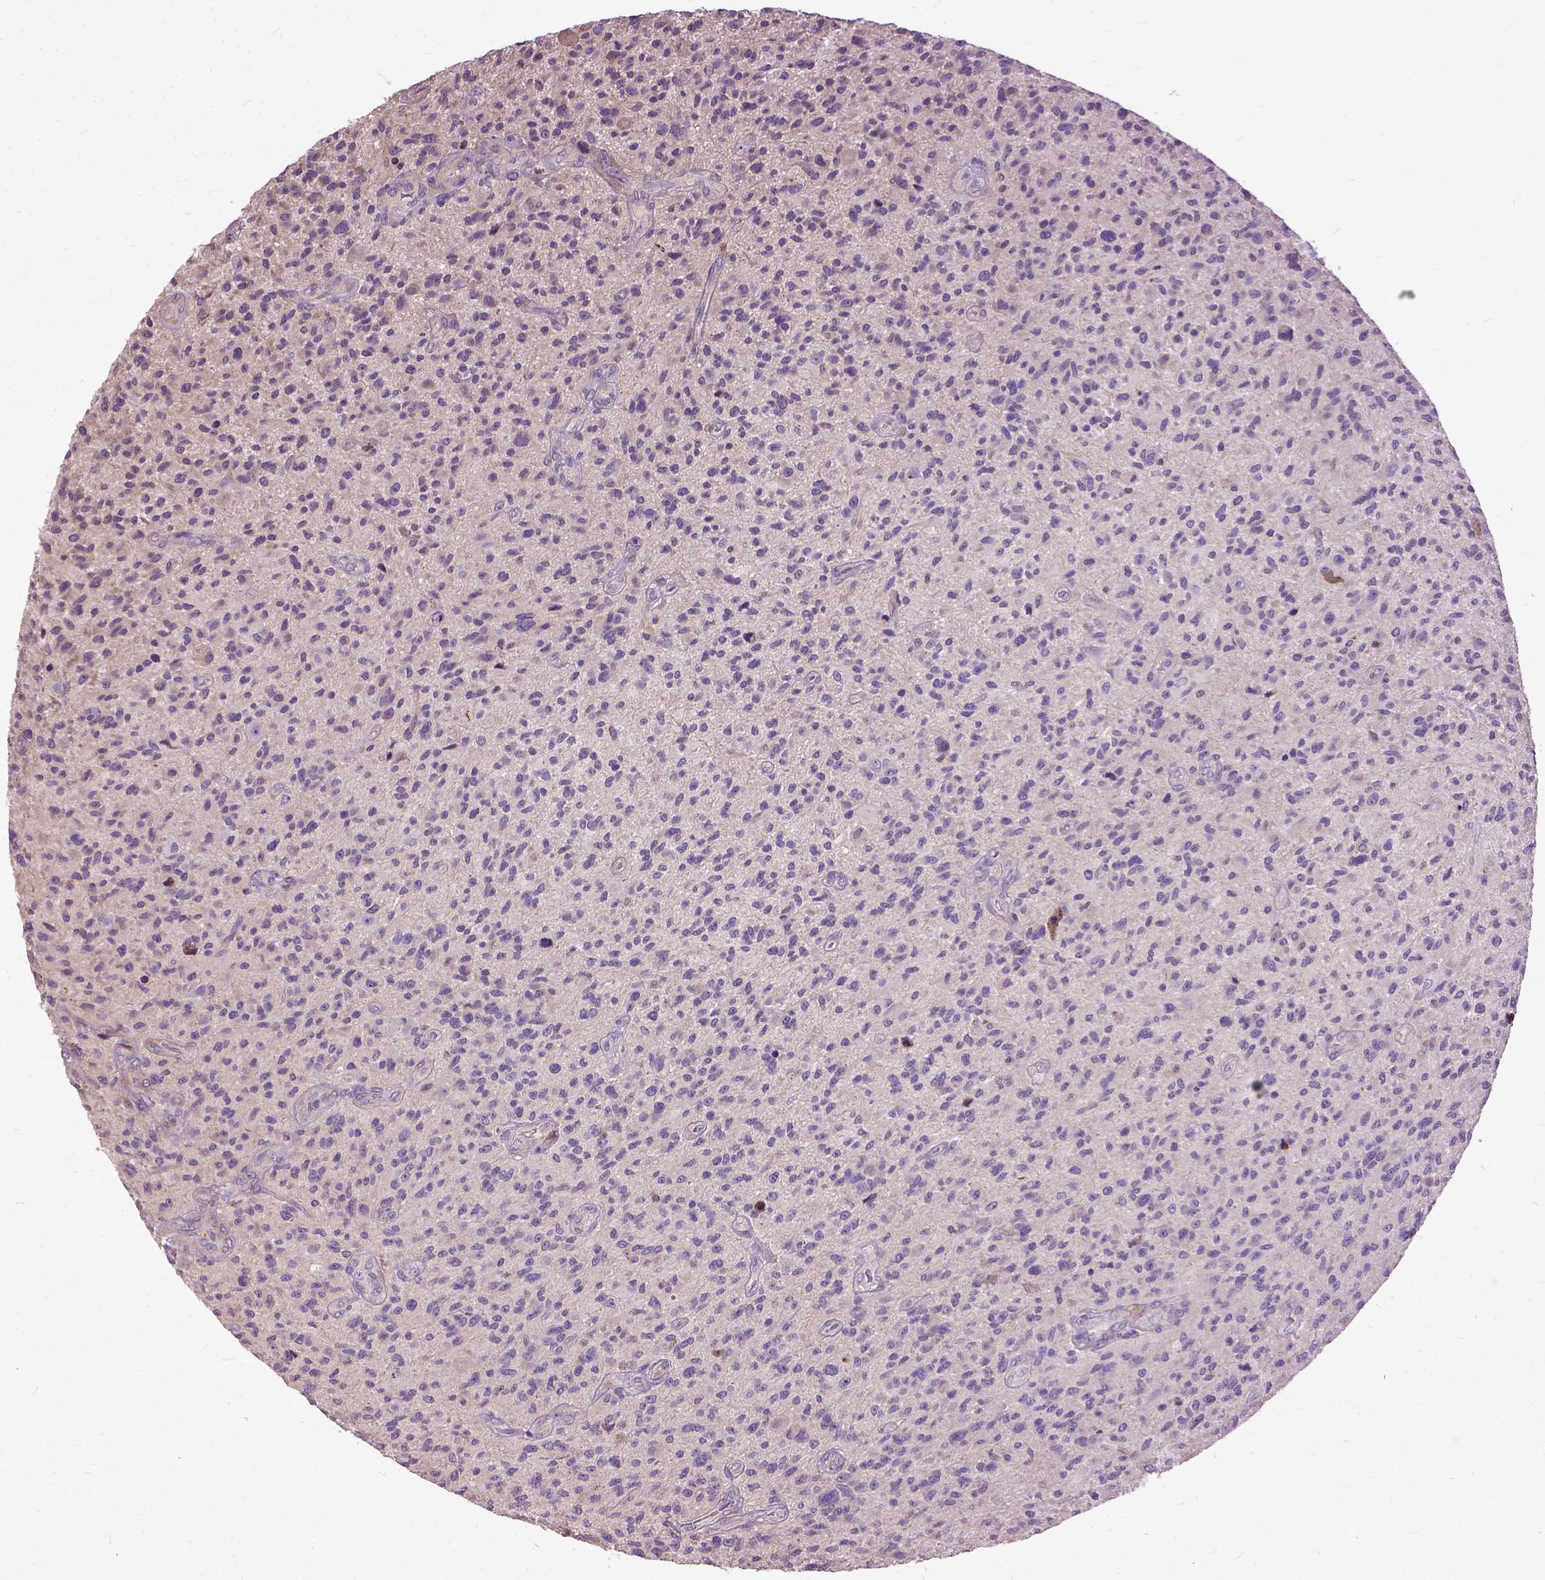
{"staining": {"intensity": "negative", "quantity": "none", "location": "none"}, "tissue": "glioma", "cell_type": "Tumor cells", "image_type": "cancer", "snomed": [{"axis": "morphology", "description": "Glioma, malignant, High grade"}, {"axis": "topography", "description": "Brain"}], "caption": "IHC of human malignant high-grade glioma reveals no expression in tumor cells.", "gene": "AREG", "patient": {"sex": "male", "age": 47}}